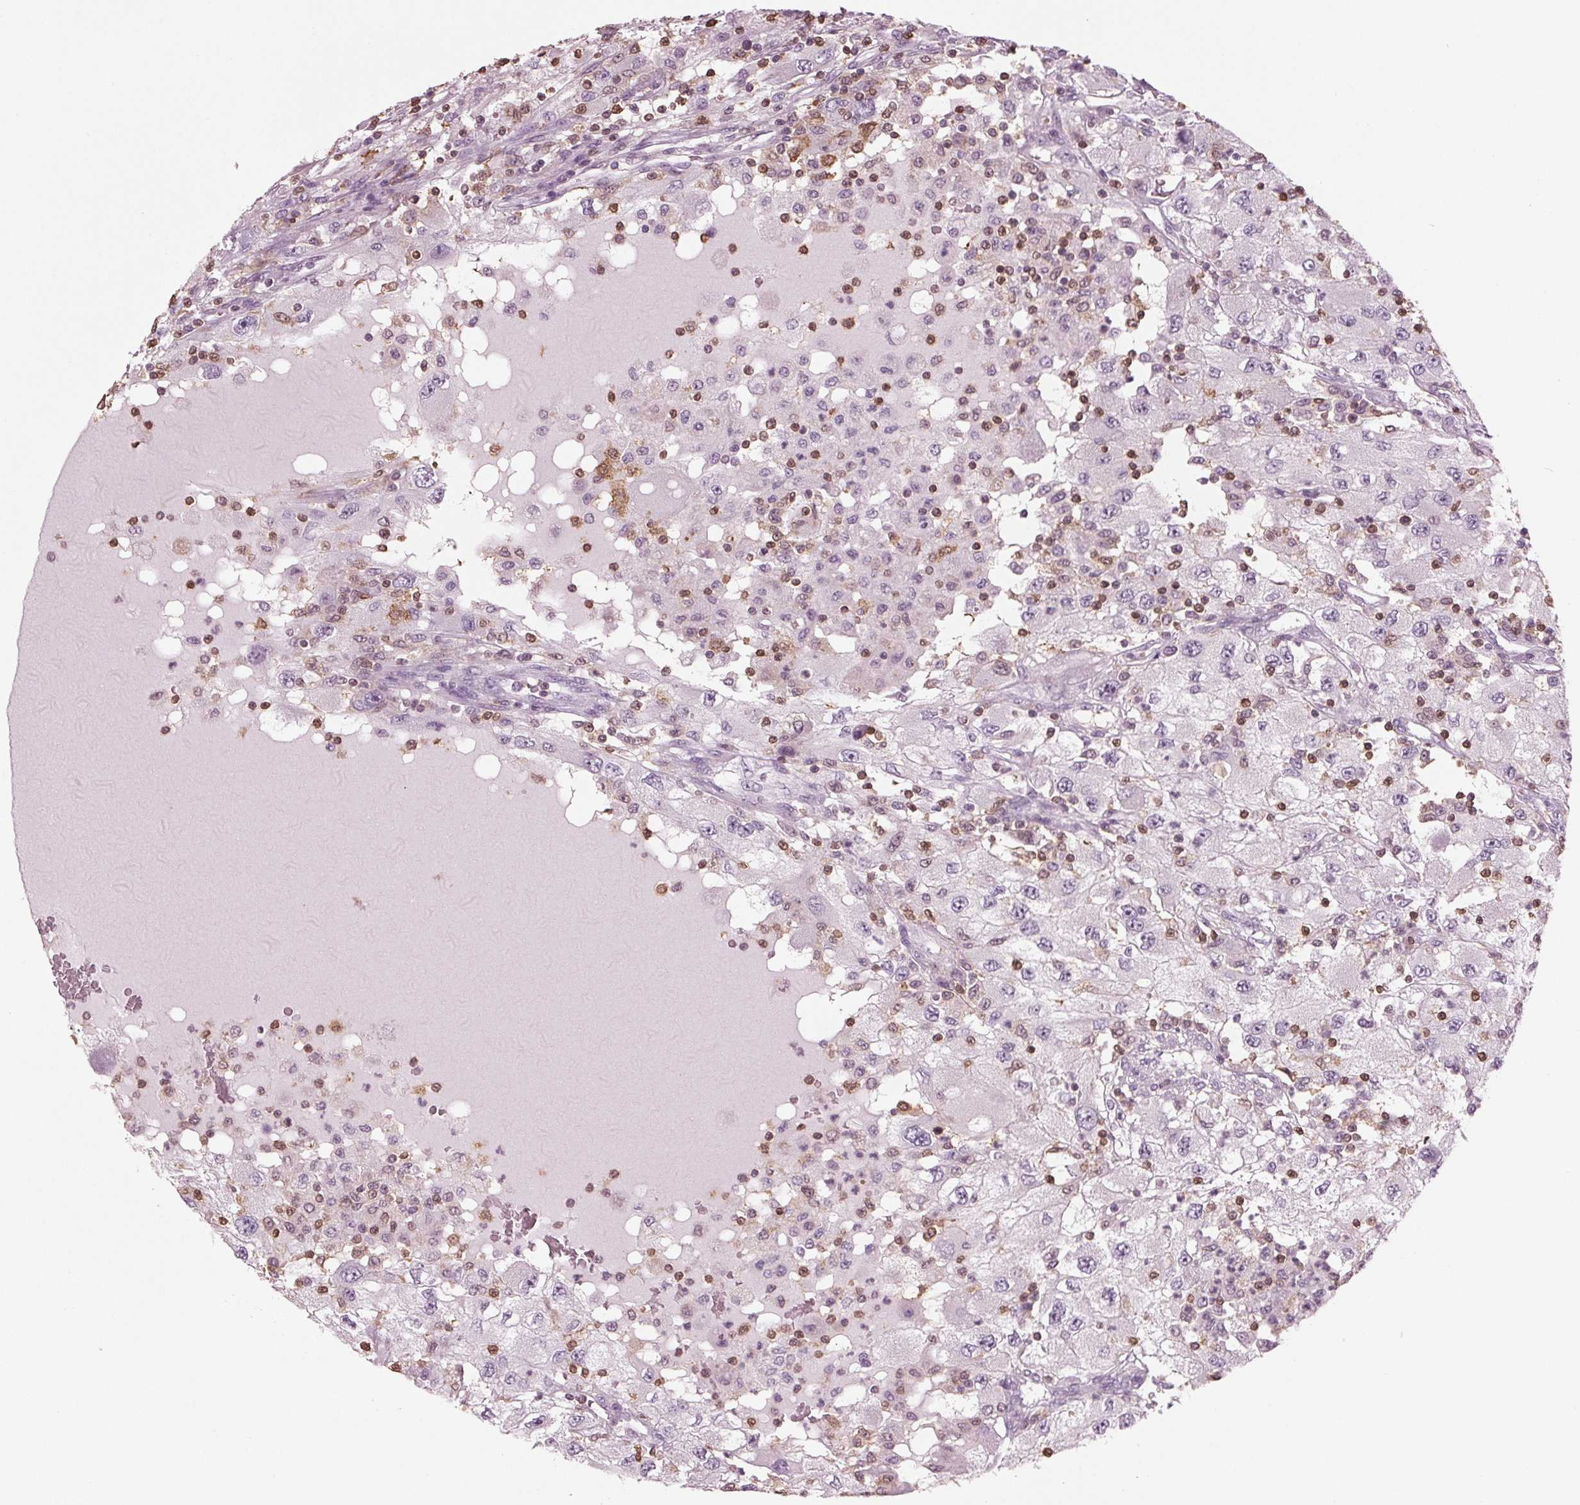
{"staining": {"intensity": "negative", "quantity": "none", "location": "none"}, "tissue": "renal cancer", "cell_type": "Tumor cells", "image_type": "cancer", "snomed": [{"axis": "morphology", "description": "Adenocarcinoma, NOS"}, {"axis": "topography", "description": "Kidney"}], "caption": "The micrograph reveals no staining of tumor cells in renal cancer.", "gene": "BTLA", "patient": {"sex": "female", "age": 67}}